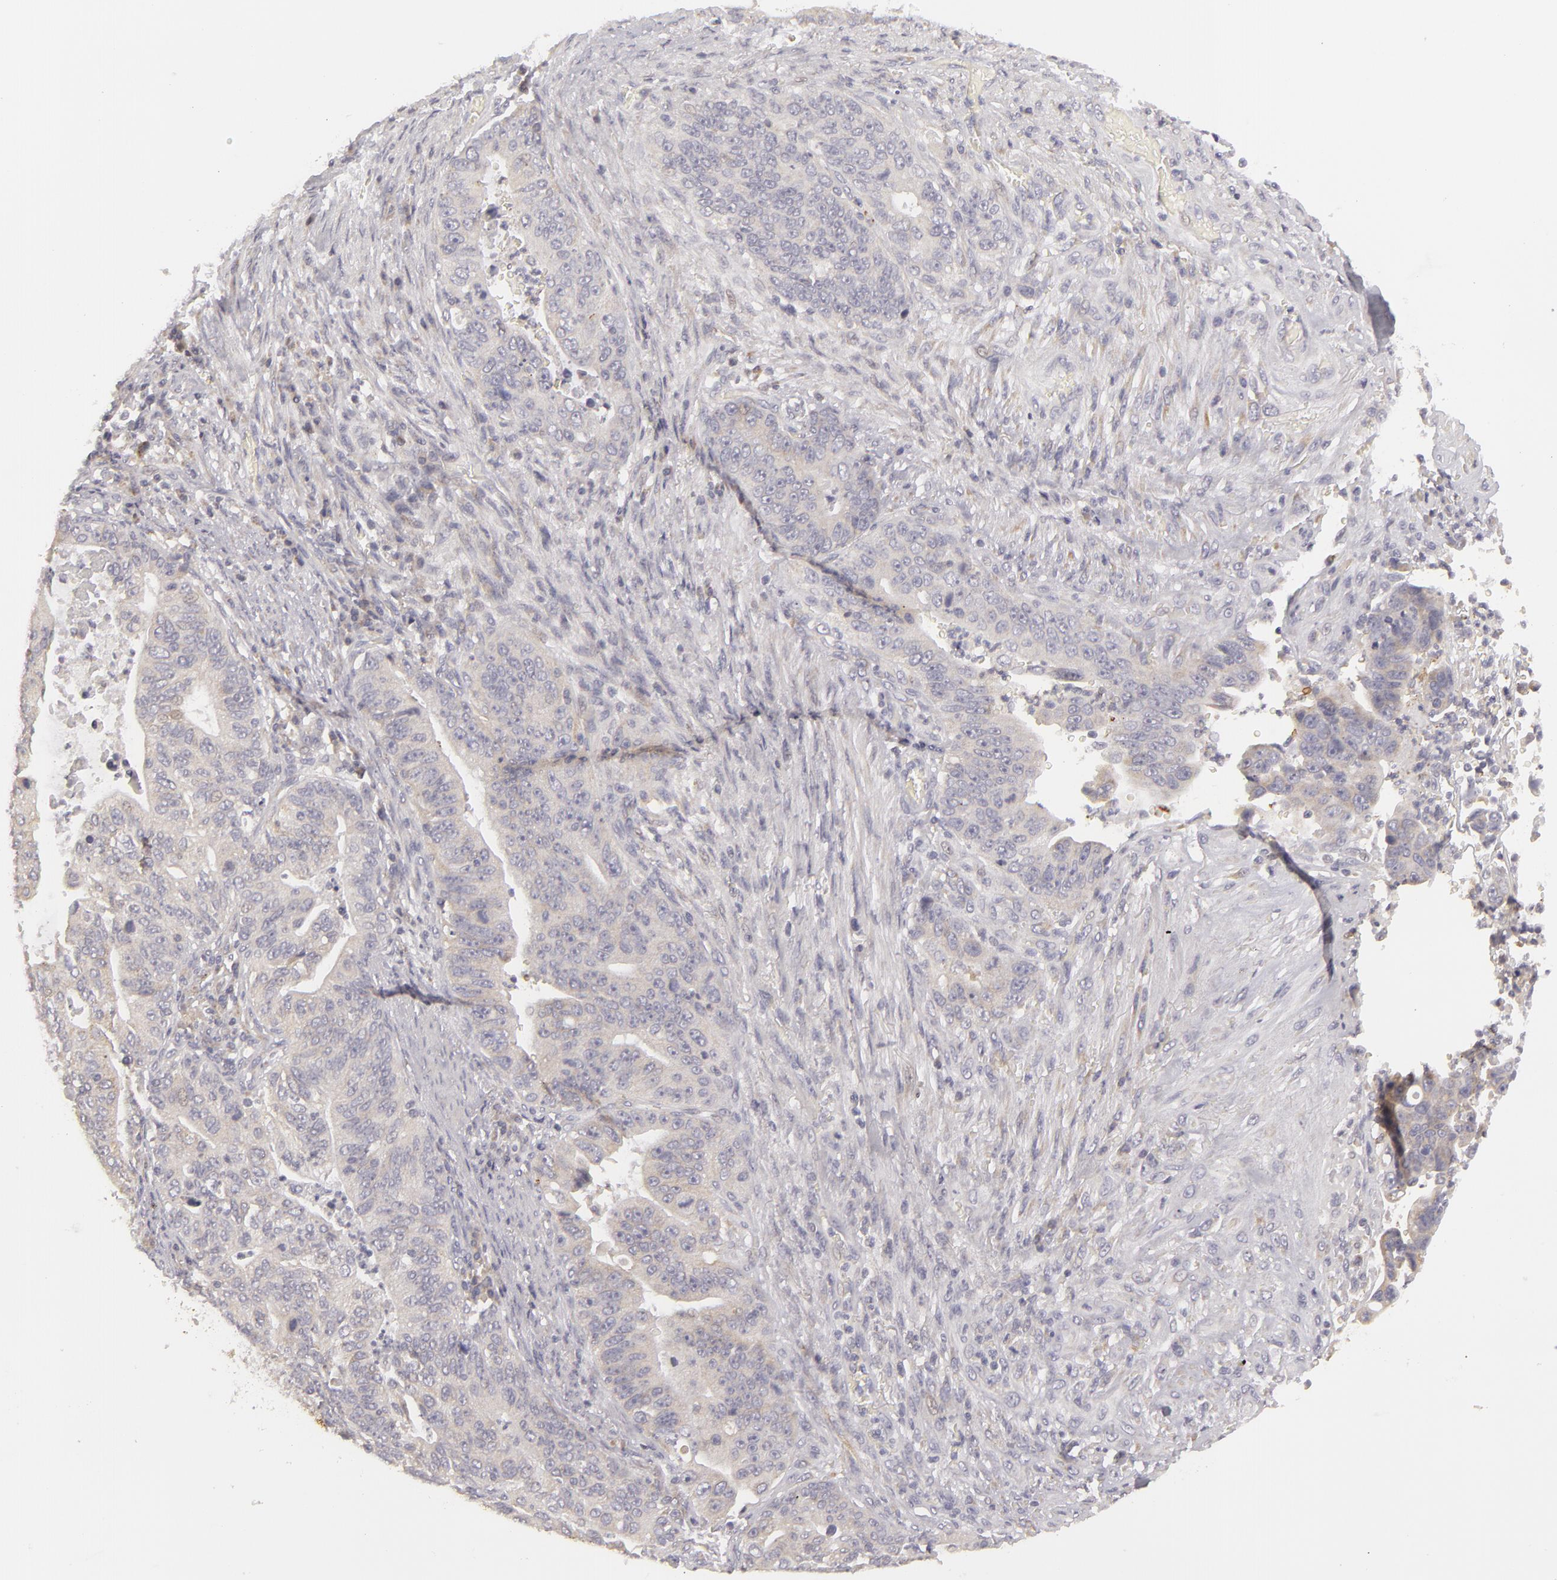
{"staining": {"intensity": "weak", "quantity": "<25%", "location": "cytoplasmic/membranous"}, "tissue": "stomach cancer", "cell_type": "Tumor cells", "image_type": "cancer", "snomed": [{"axis": "morphology", "description": "Adenocarcinoma, NOS"}, {"axis": "topography", "description": "Stomach, upper"}], "caption": "This is an immunohistochemistry (IHC) micrograph of adenocarcinoma (stomach). There is no staining in tumor cells.", "gene": "ATP2B3", "patient": {"sex": "female", "age": 50}}